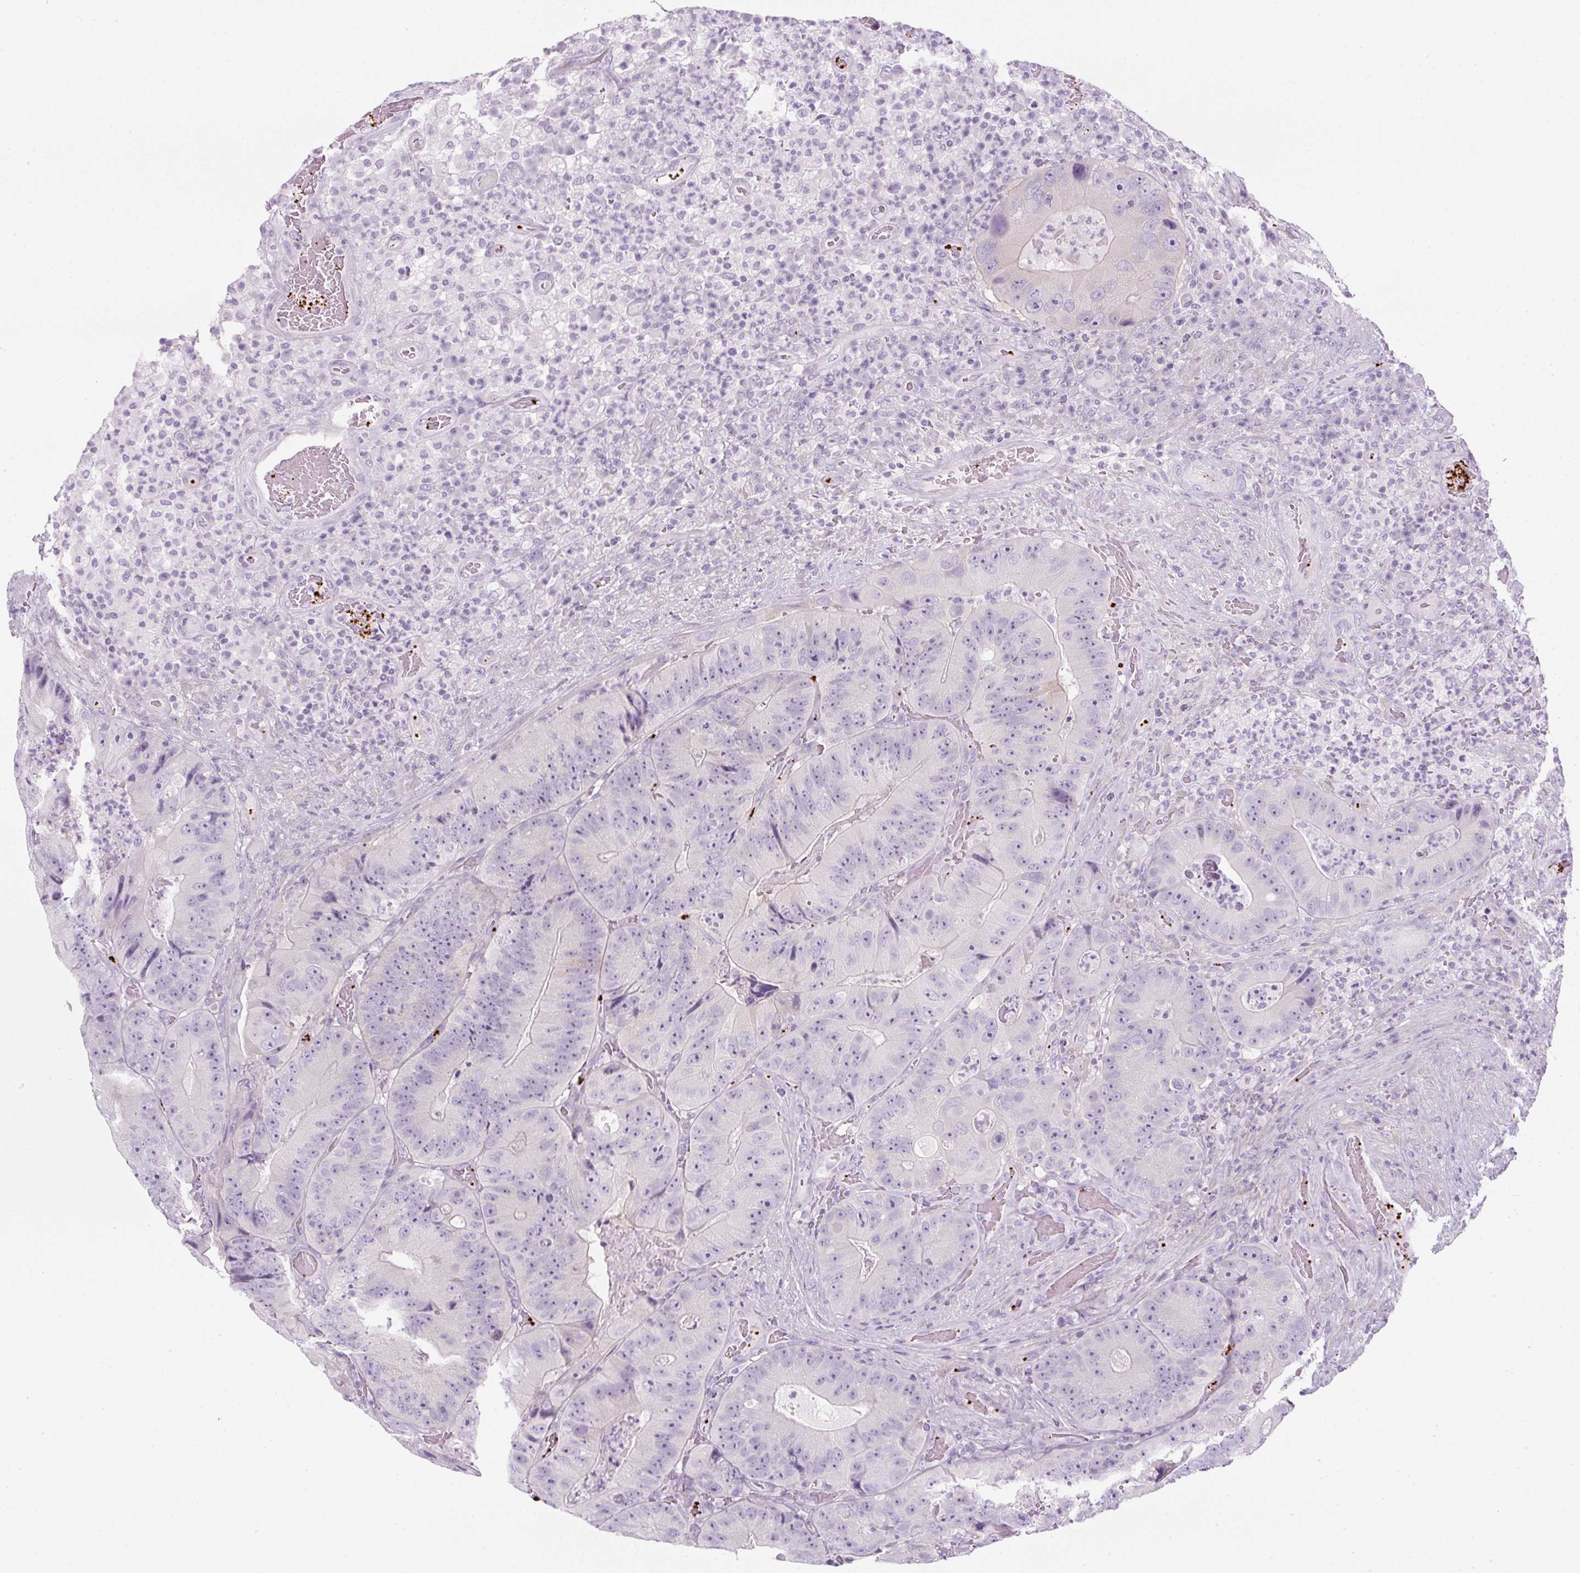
{"staining": {"intensity": "negative", "quantity": "none", "location": "none"}, "tissue": "colorectal cancer", "cell_type": "Tumor cells", "image_type": "cancer", "snomed": [{"axis": "morphology", "description": "Adenocarcinoma, NOS"}, {"axis": "topography", "description": "Colon"}], "caption": "Tumor cells are negative for protein expression in human colorectal cancer (adenocarcinoma). (DAB immunohistochemistry (IHC) with hematoxylin counter stain).", "gene": "PF4V1", "patient": {"sex": "female", "age": 86}}